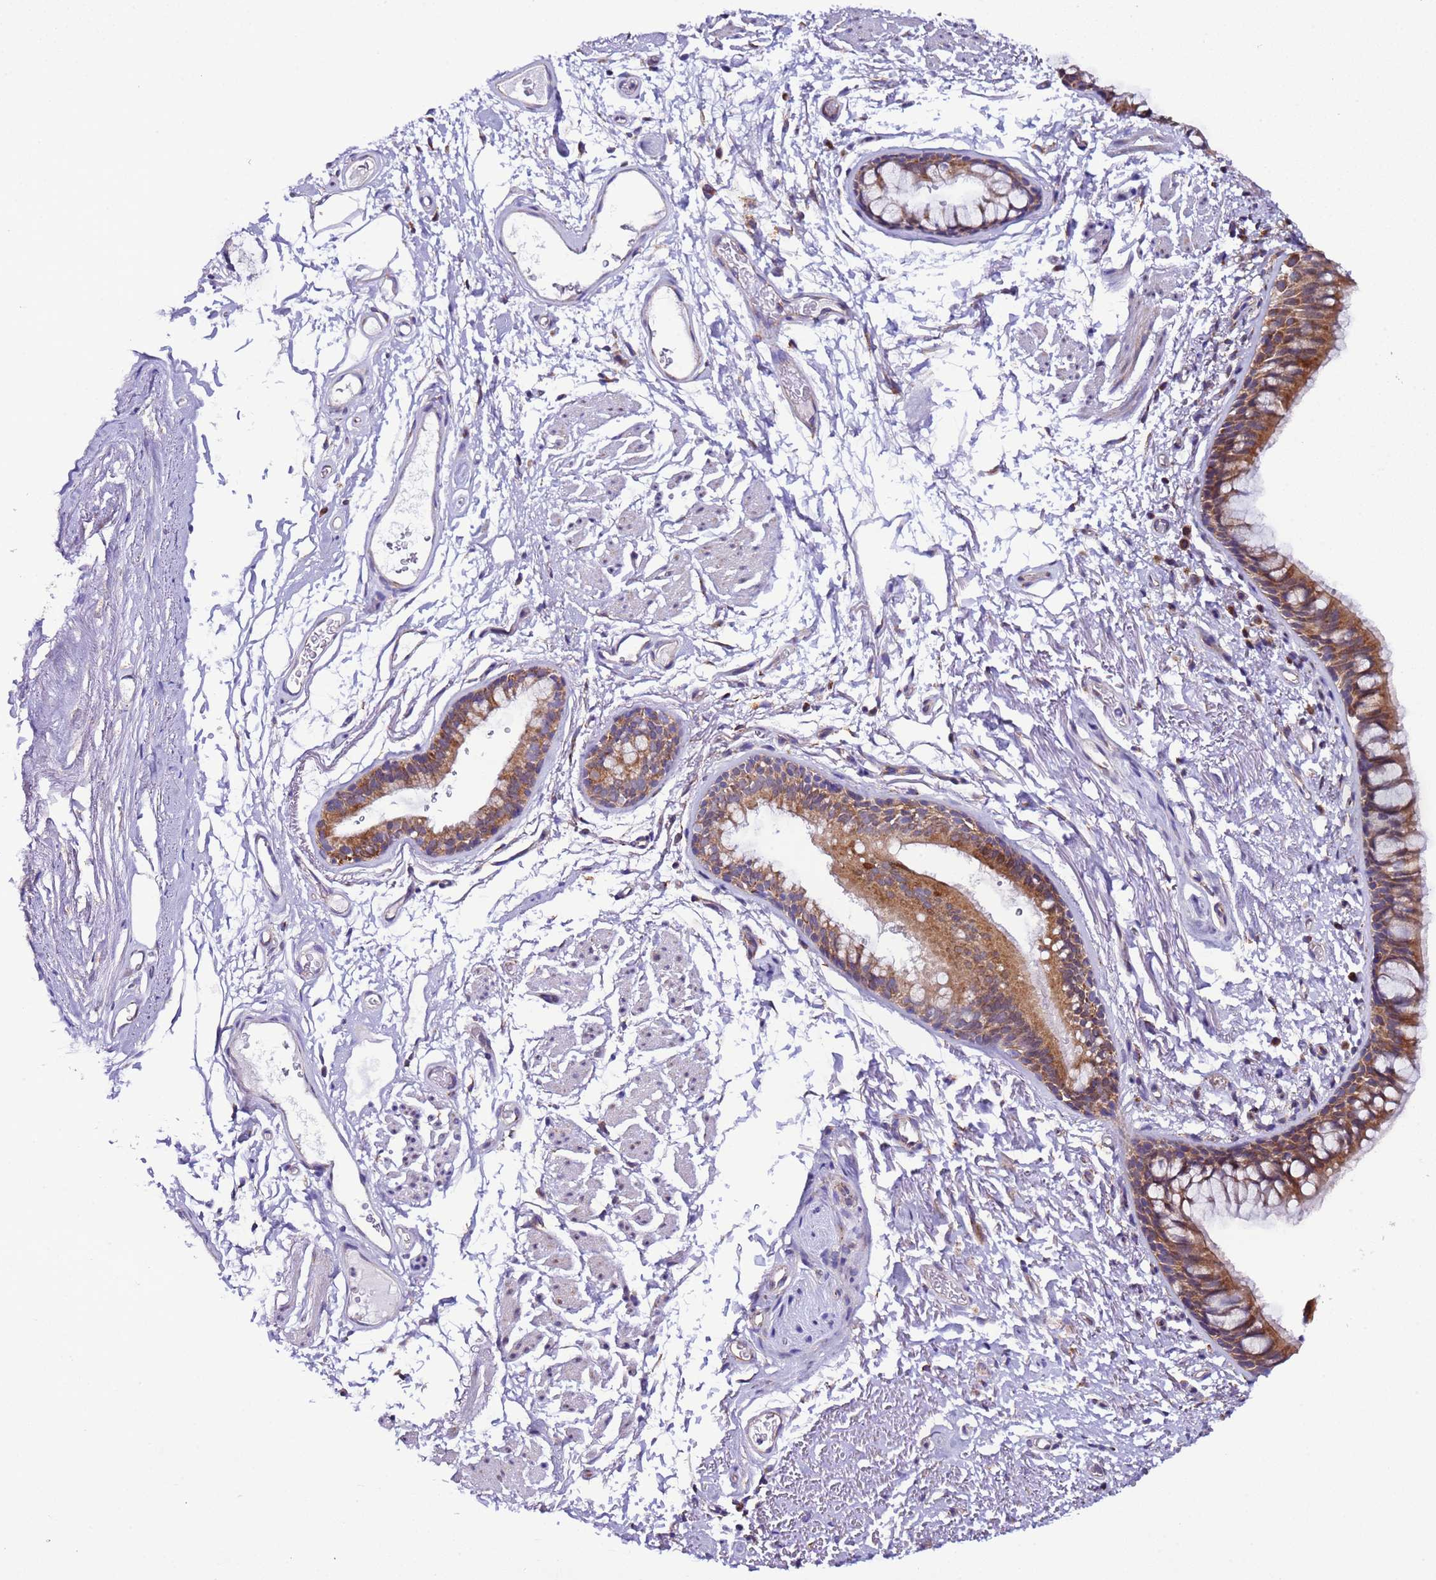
{"staining": {"intensity": "moderate", "quantity": ">75%", "location": "cytoplasmic/membranous"}, "tissue": "bronchus", "cell_type": "Respiratory epithelial cells", "image_type": "normal", "snomed": [{"axis": "morphology", "description": "Normal tissue, NOS"}, {"axis": "topography", "description": "Cartilage tissue"}, {"axis": "topography", "description": "Bronchus"}], "caption": "Respiratory epithelial cells exhibit moderate cytoplasmic/membranous expression in about >75% of cells in benign bronchus. (DAB (3,3'-diaminobenzidine) IHC with brightfield microscopy, high magnification).", "gene": "AHI1", "patient": {"sex": "female", "age": 73}}